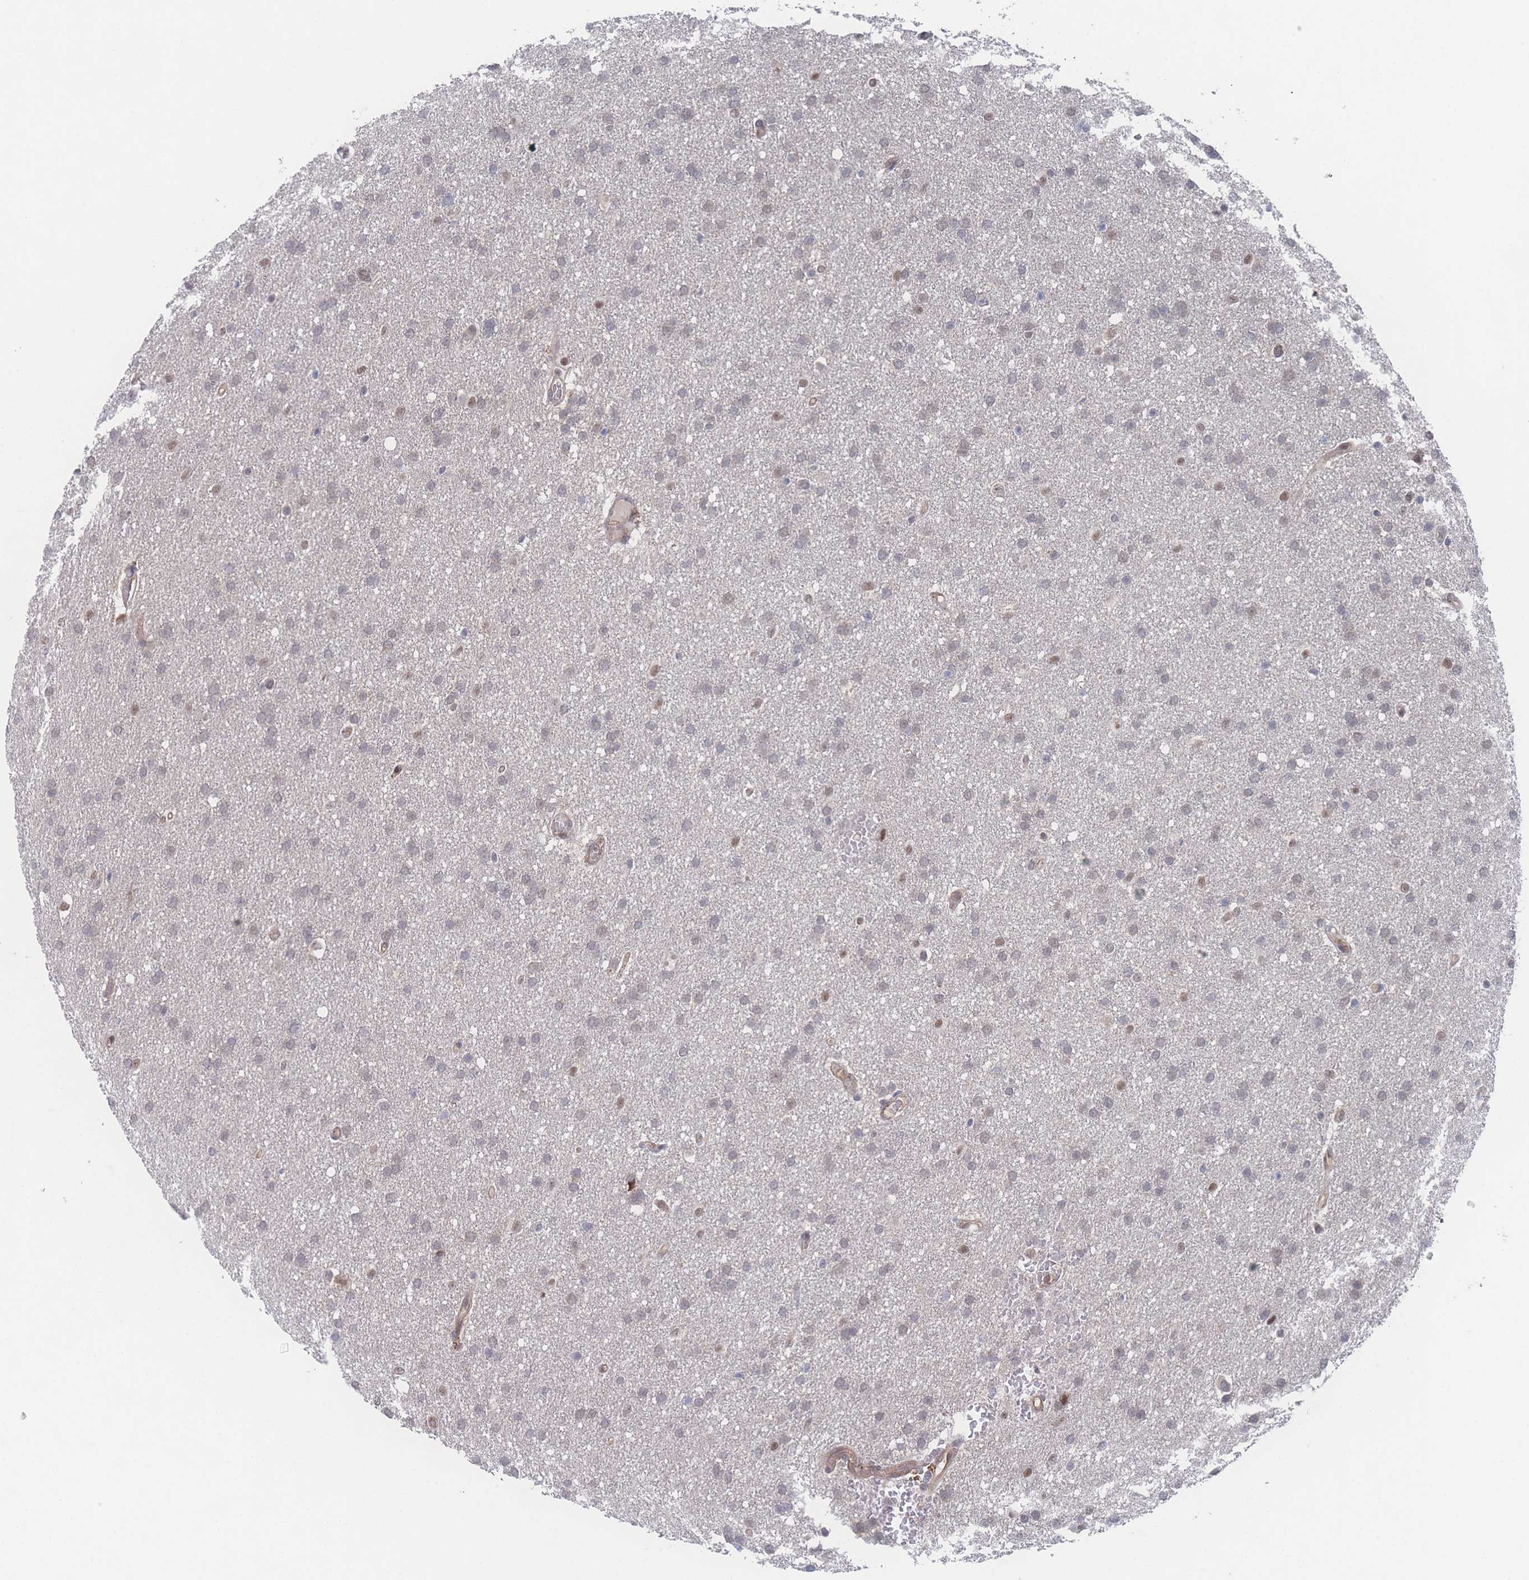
{"staining": {"intensity": "weak", "quantity": "<25%", "location": "nuclear"}, "tissue": "glioma", "cell_type": "Tumor cells", "image_type": "cancer", "snomed": [{"axis": "morphology", "description": "Glioma, malignant, High grade"}, {"axis": "topography", "description": "Cerebral cortex"}], "caption": "Tumor cells show no significant staining in glioma. Brightfield microscopy of IHC stained with DAB (3,3'-diaminobenzidine) (brown) and hematoxylin (blue), captured at high magnification.", "gene": "PSMA1", "patient": {"sex": "female", "age": 36}}